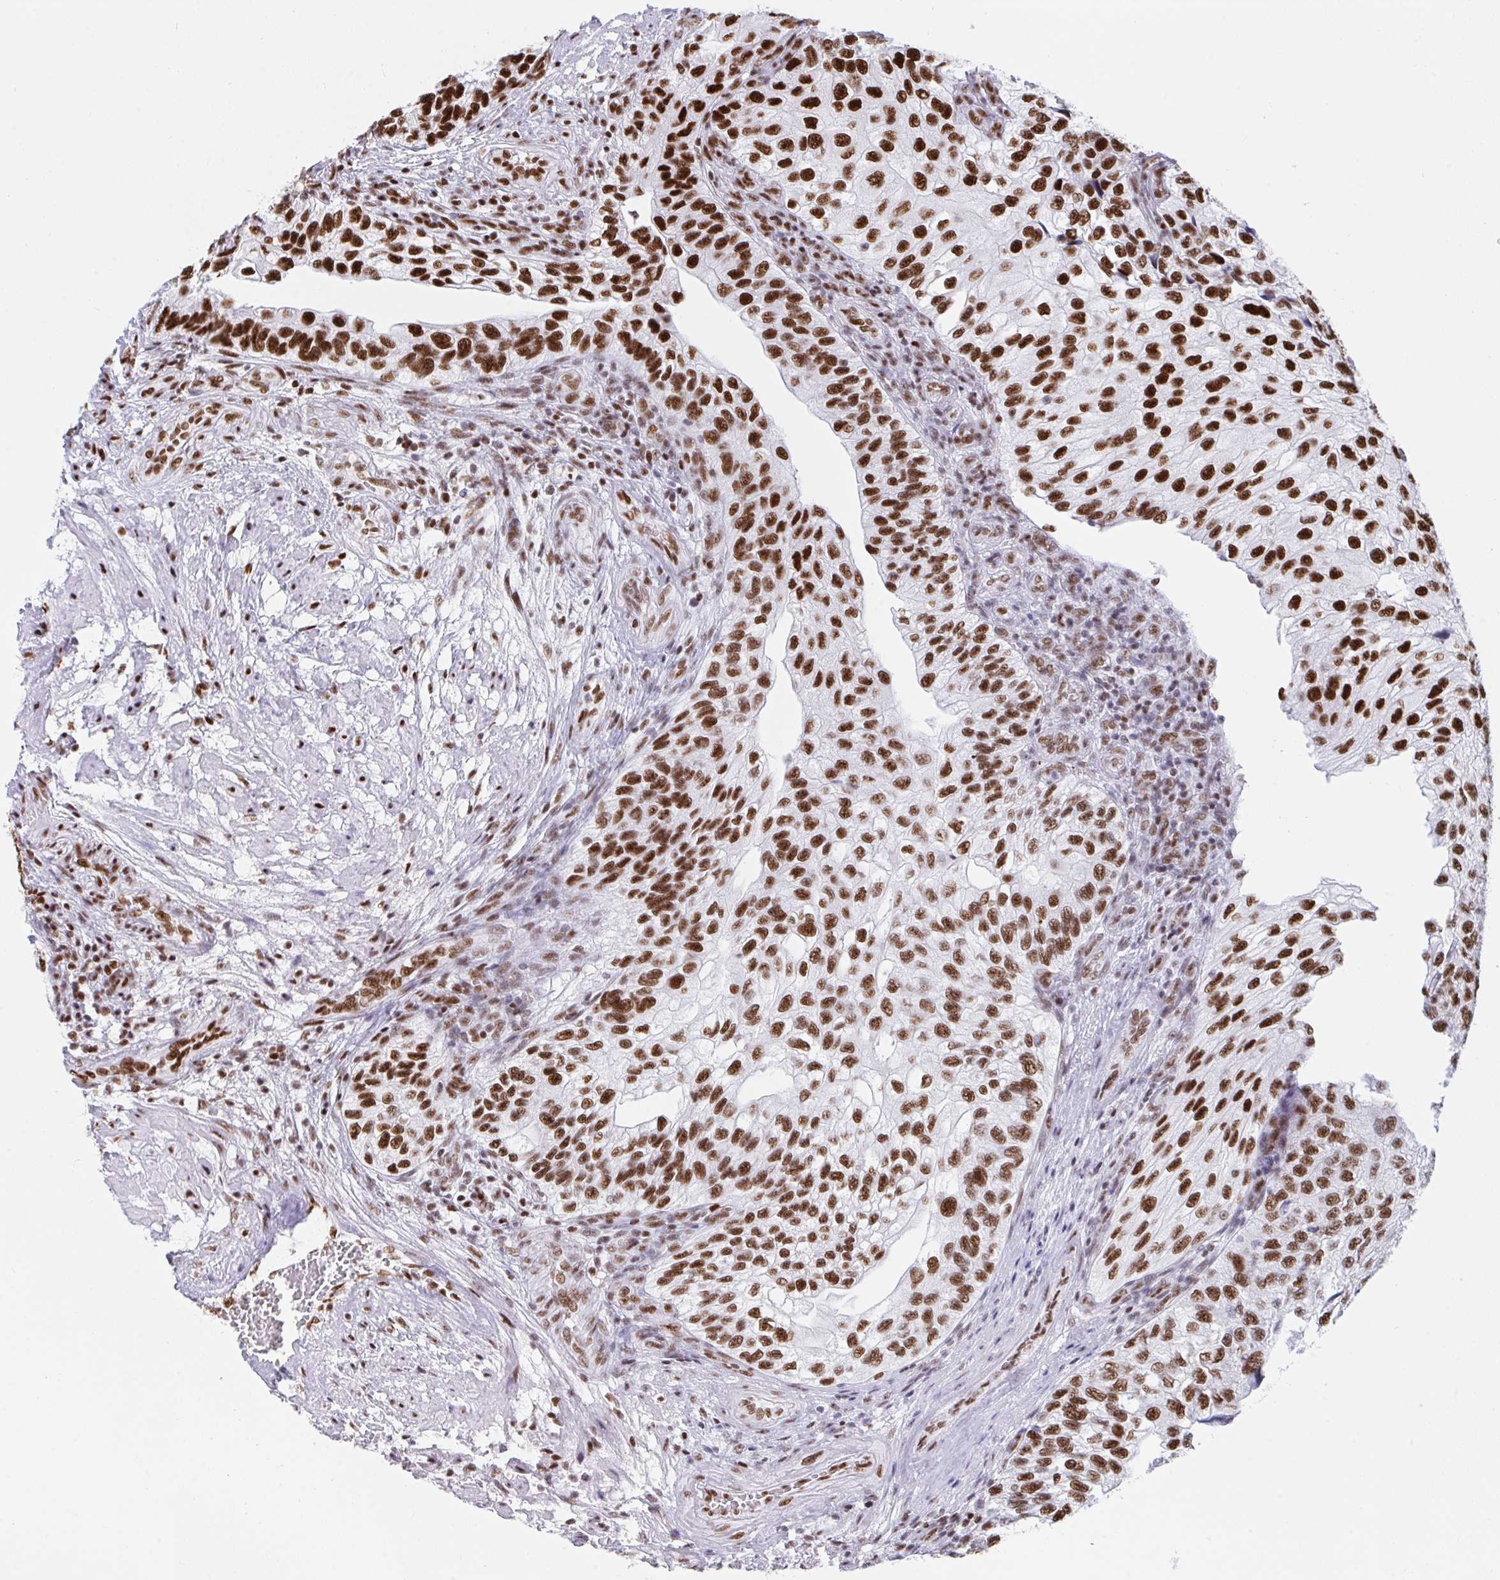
{"staining": {"intensity": "strong", "quantity": ">75%", "location": "nuclear"}, "tissue": "urothelial cancer", "cell_type": "Tumor cells", "image_type": "cancer", "snomed": [{"axis": "morphology", "description": "Urothelial carcinoma, NOS"}, {"axis": "topography", "description": "Urinary bladder"}], "caption": "Immunohistochemical staining of human transitional cell carcinoma reveals strong nuclear protein positivity in about >75% of tumor cells.", "gene": "IKZF2", "patient": {"sex": "male", "age": 87}}